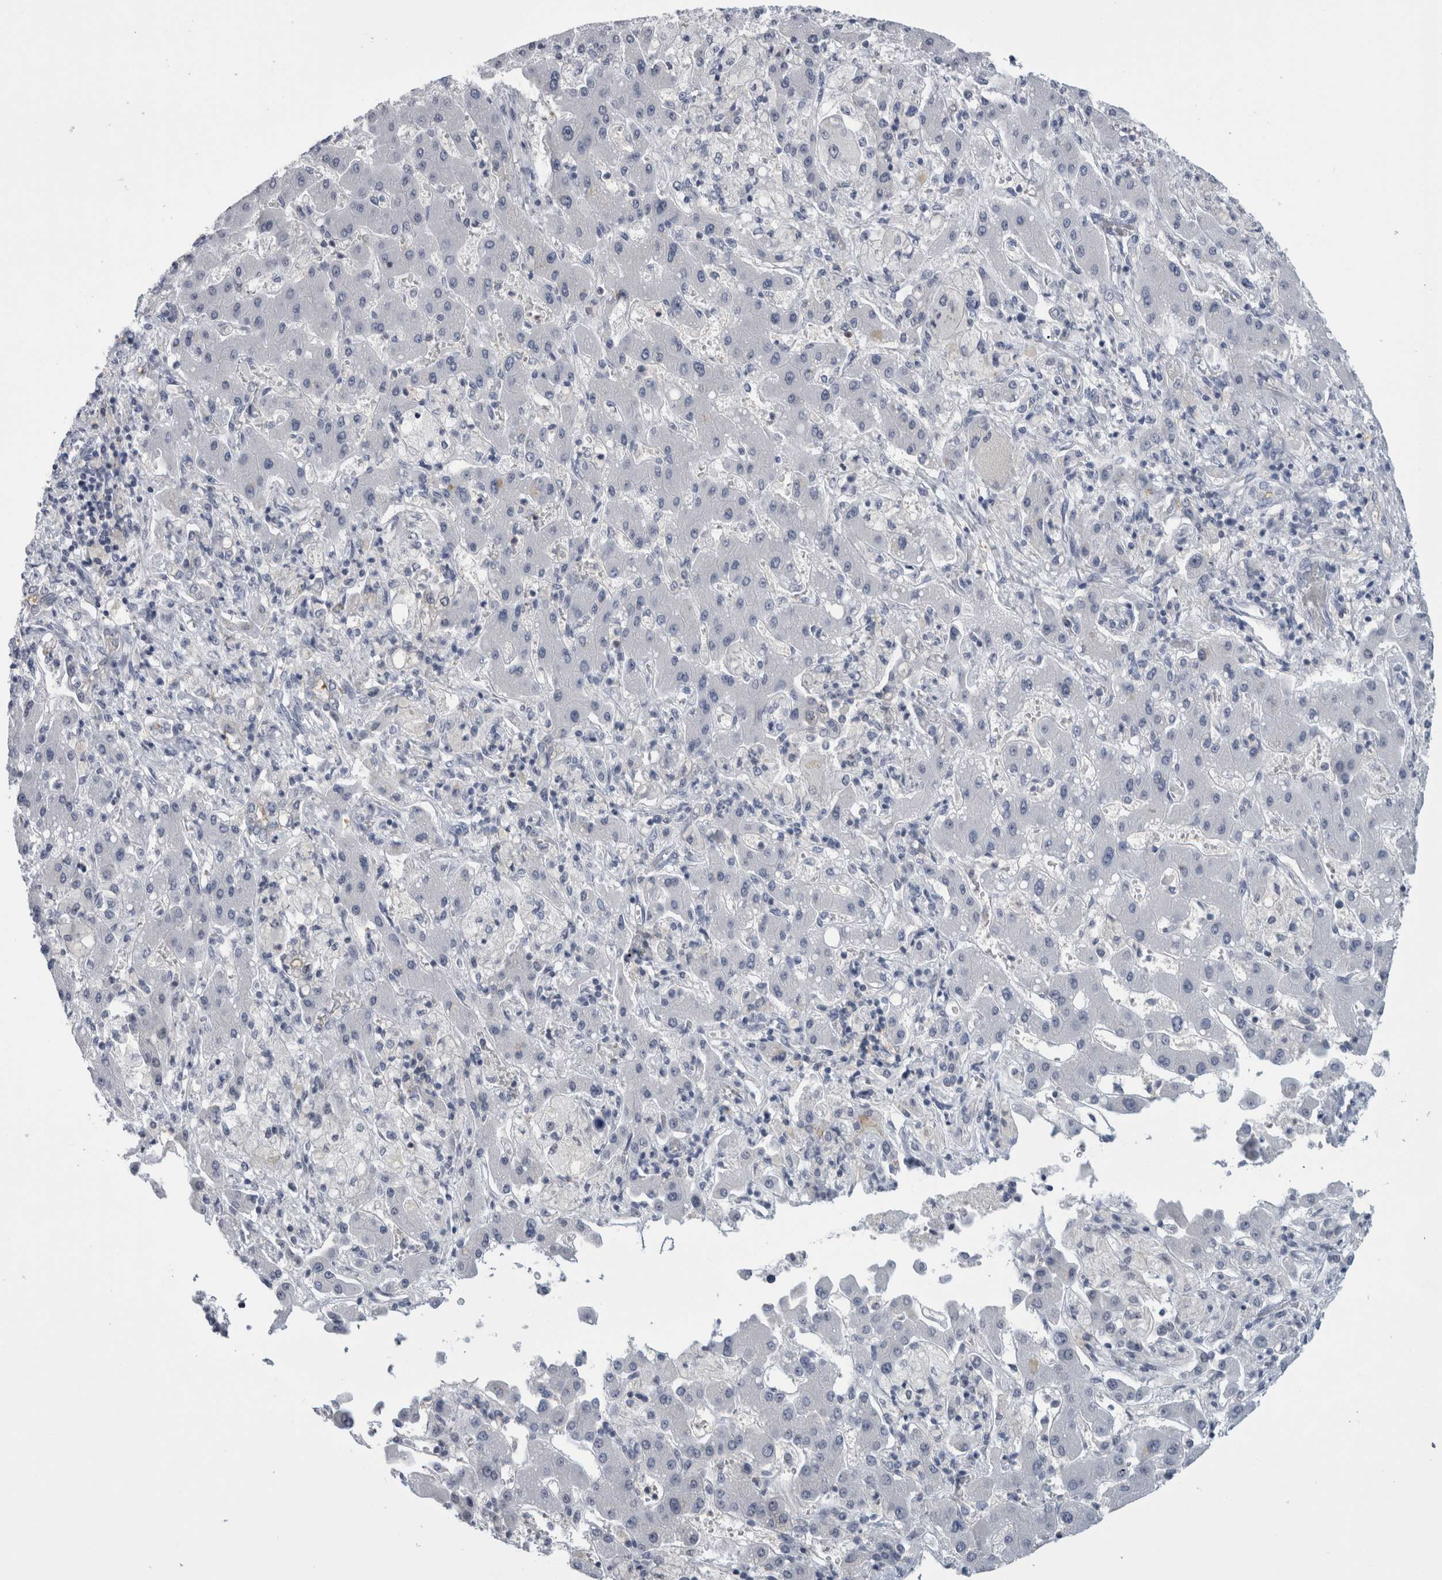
{"staining": {"intensity": "negative", "quantity": "none", "location": "none"}, "tissue": "liver cancer", "cell_type": "Tumor cells", "image_type": "cancer", "snomed": [{"axis": "morphology", "description": "Cholangiocarcinoma"}, {"axis": "topography", "description": "Liver"}], "caption": "A high-resolution image shows immunohistochemistry staining of liver cancer, which exhibits no significant staining in tumor cells.", "gene": "ANKFY1", "patient": {"sex": "male", "age": 50}}